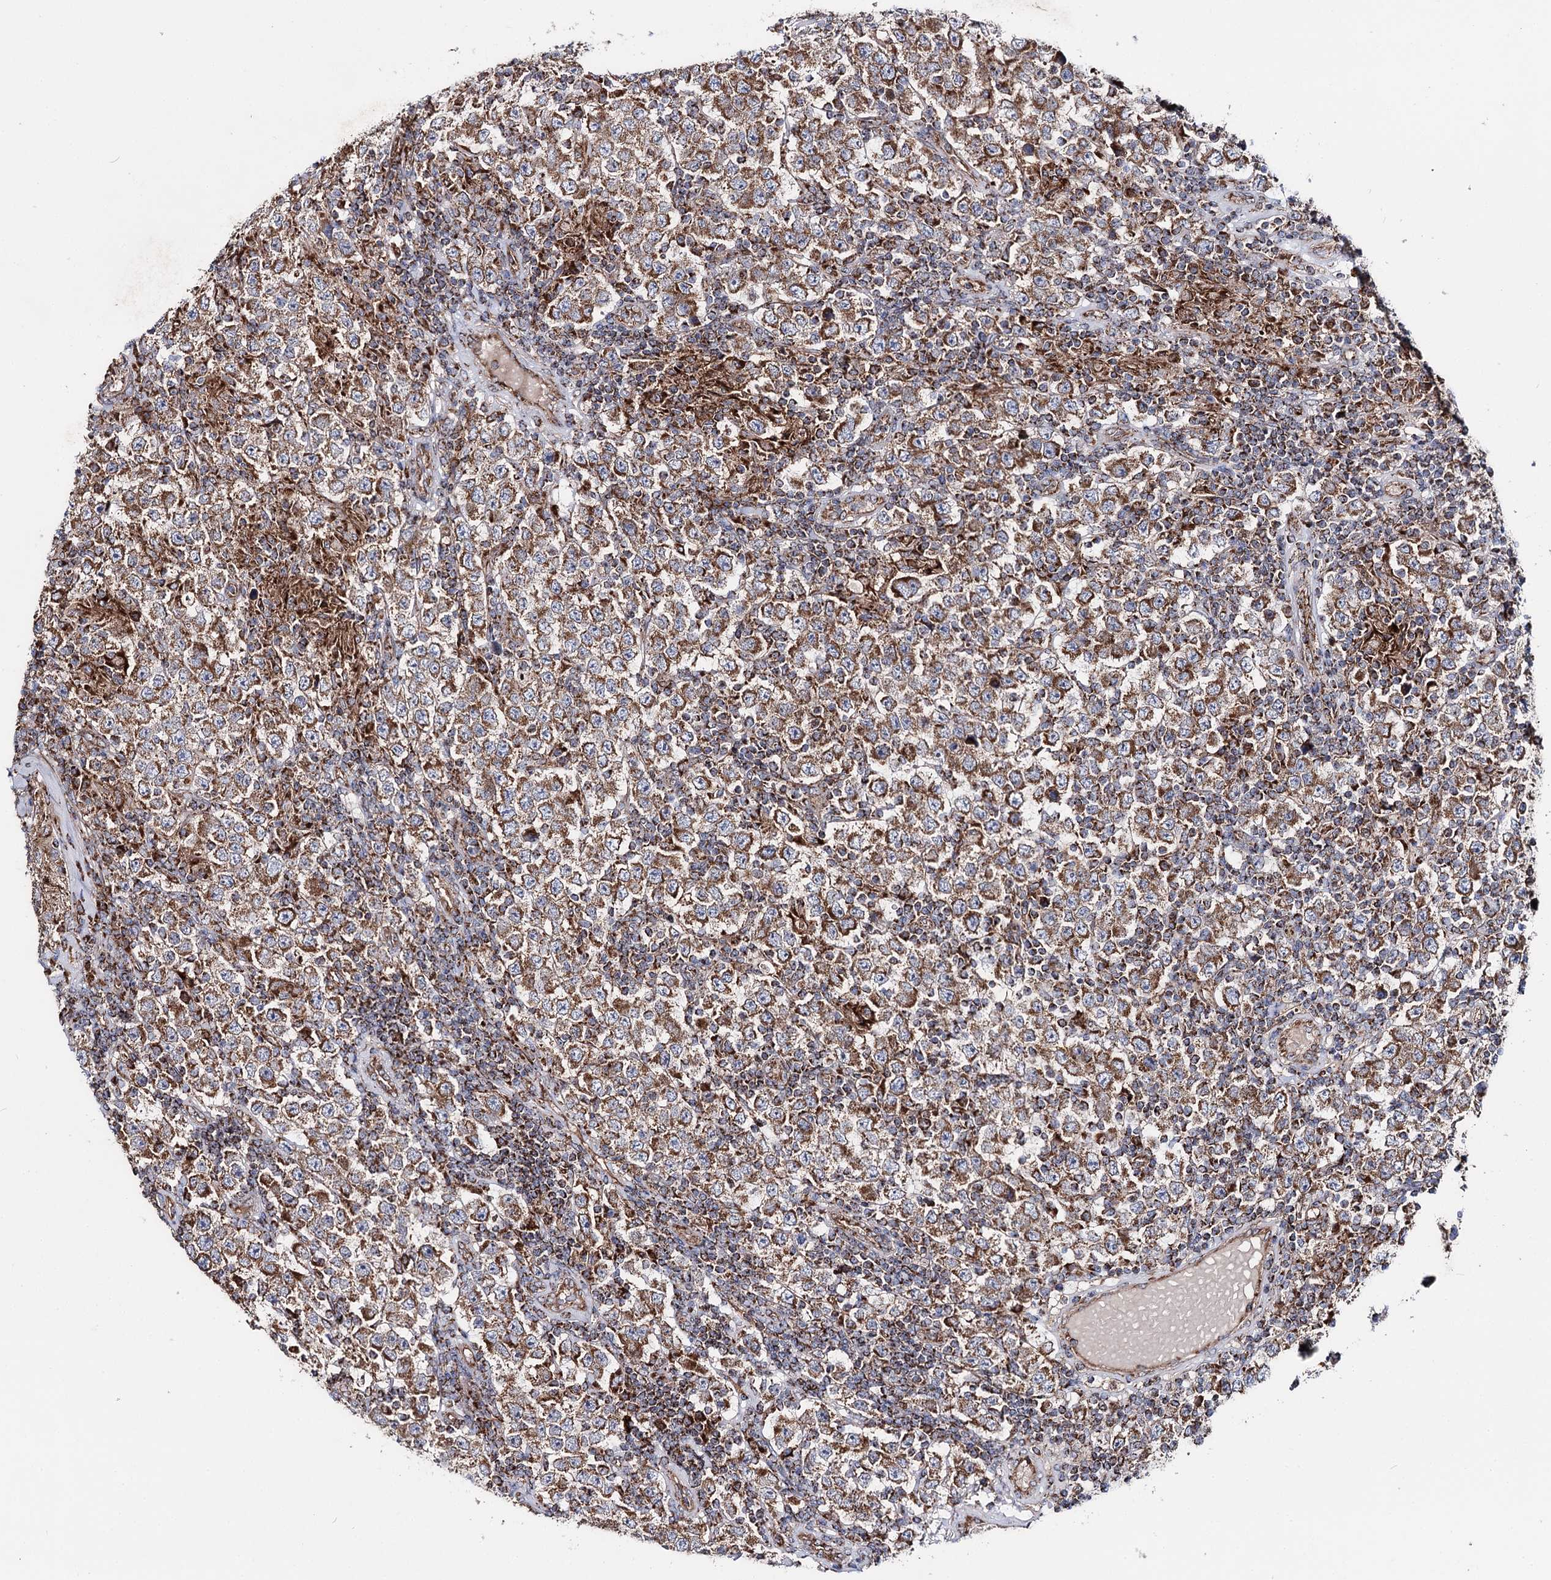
{"staining": {"intensity": "moderate", "quantity": ">75%", "location": "cytoplasmic/membranous"}, "tissue": "testis cancer", "cell_type": "Tumor cells", "image_type": "cancer", "snomed": [{"axis": "morphology", "description": "Normal tissue, NOS"}, {"axis": "morphology", "description": "Urothelial carcinoma, High grade"}, {"axis": "morphology", "description": "Seminoma, NOS"}, {"axis": "morphology", "description": "Carcinoma, Embryonal, NOS"}, {"axis": "topography", "description": "Urinary bladder"}, {"axis": "topography", "description": "Testis"}], "caption": "Immunohistochemical staining of embryonal carcinoma (testis) reveals medium levels of moderate cytoplasmic/membranous positivity in approximately >75% of tumor cells.", "gene": "MSANTD2", "patient": {"sex": "male", "age": 41}}